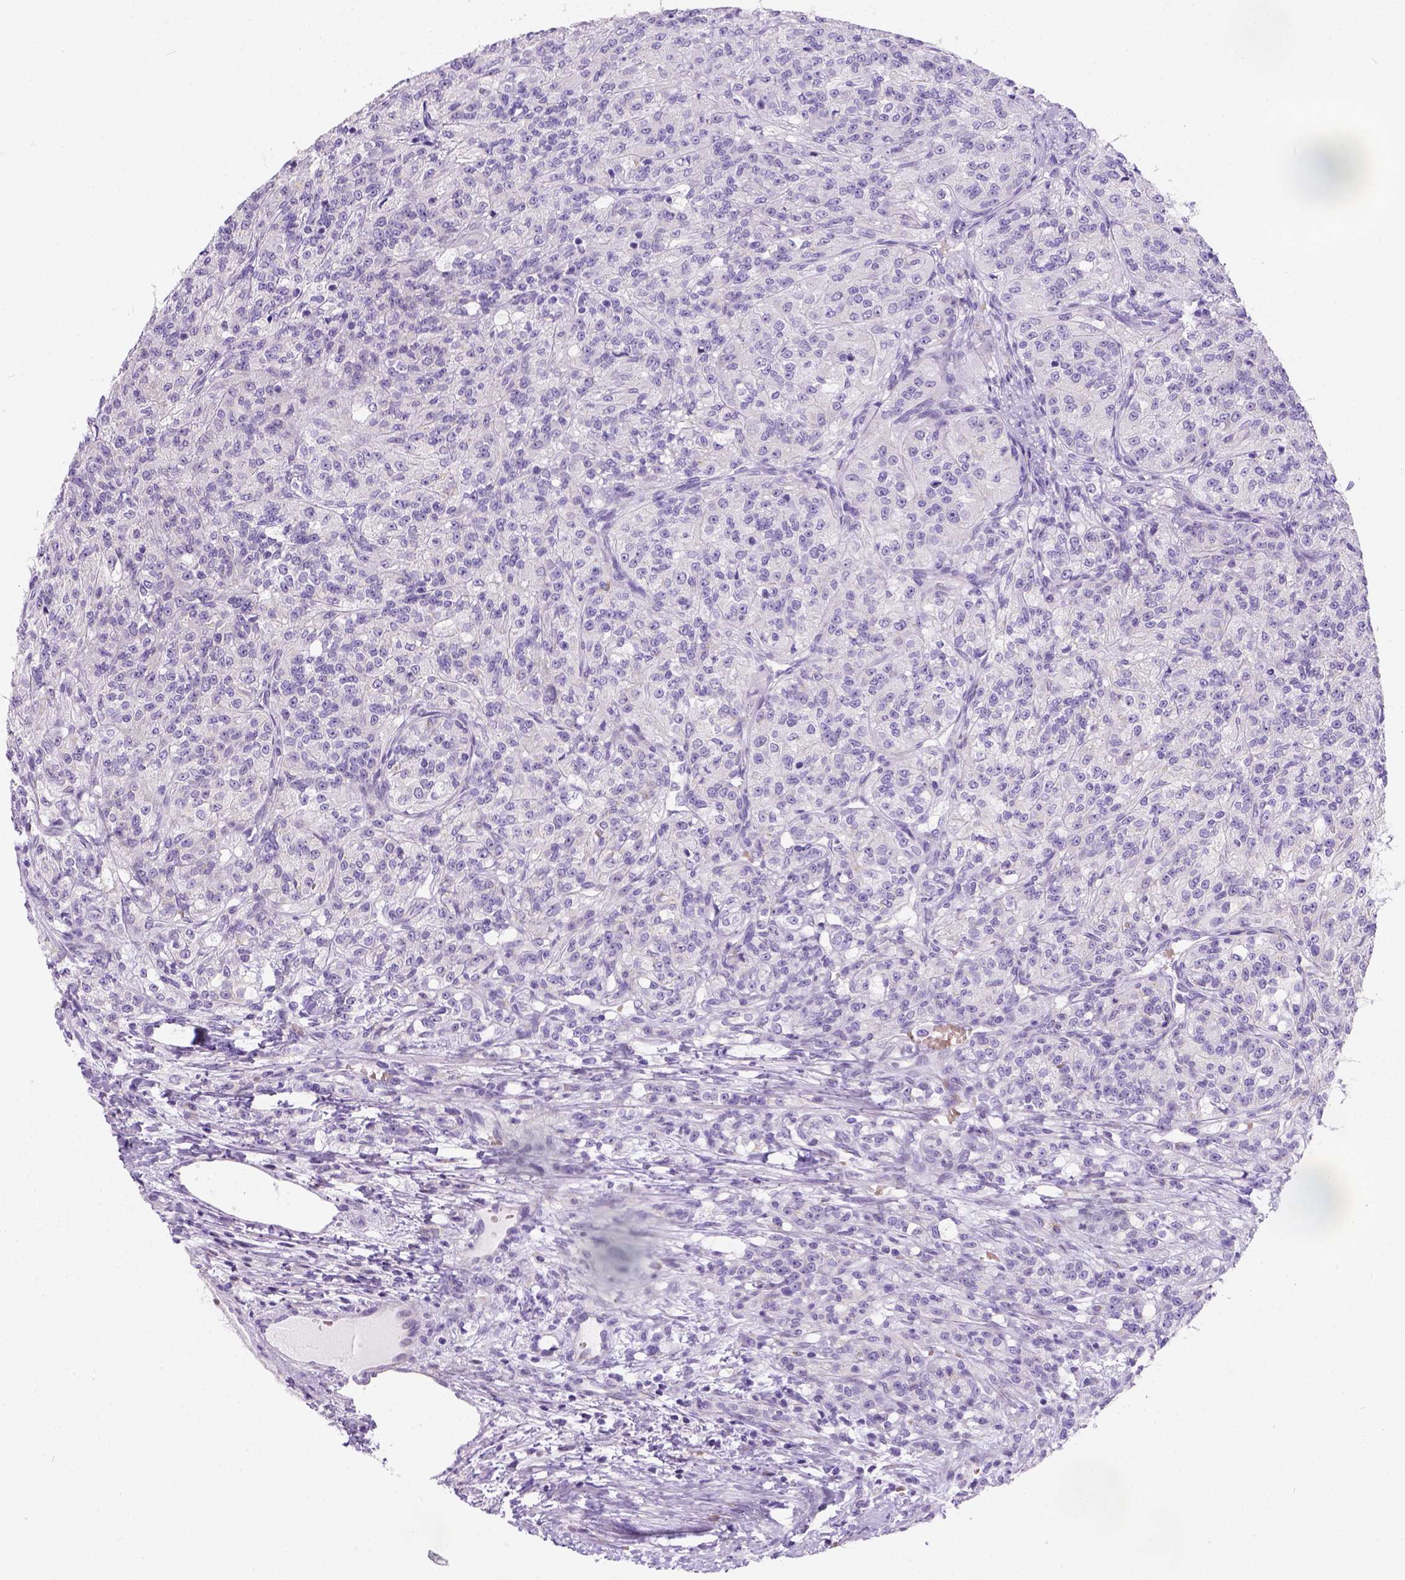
{"staining": {"intensity": "negative", "quantity": "none", "location": "none"}, "tissue": "renal cancer", "cell_type": "Tumor cells", "image_type": "cancer", "snomed": [{"axis": "morphology", "description": "Adenocarcinoma, NOS"}, {"axis": "topography", "description": "Kidney"}], "caption": "Immunohistochemical staining of renal cancer (adenocarcinoma) shows no significant staining in tumor cells.", "gene": "PHF7", "patient": {"sex": "female", "age": 63}}